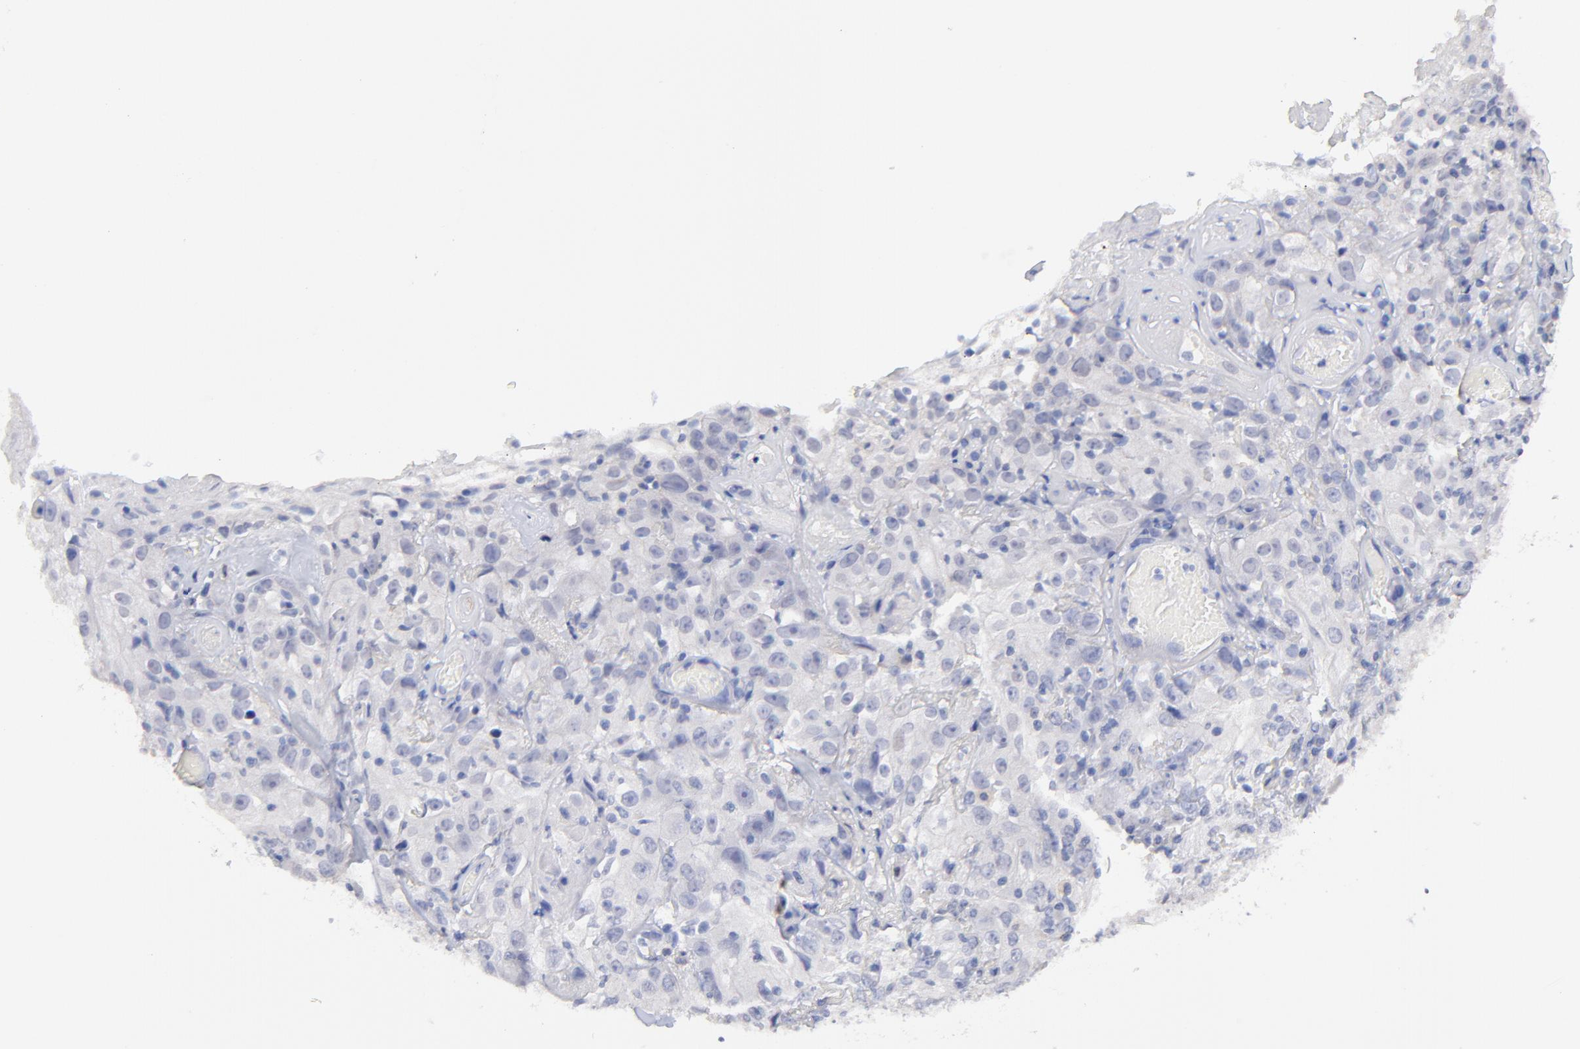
{"staining": {"intensity": "negative", "quantity": "none", "location": "none"}, "tissue": "skin cancer", "cell_type": "Tumor cells", "image_type": "cancer", "snomed": [{"axis": "morphology", "description": "Squamous cell carcinoma, NOS"}, {"axis": "topography", "description": "Skin"}], "caption": "Tumor cells show no significant protein staining in squamous cell carcinoma (skin).", "gene": "CFAP57", "patient": {"sex": "male", "age": 65}}